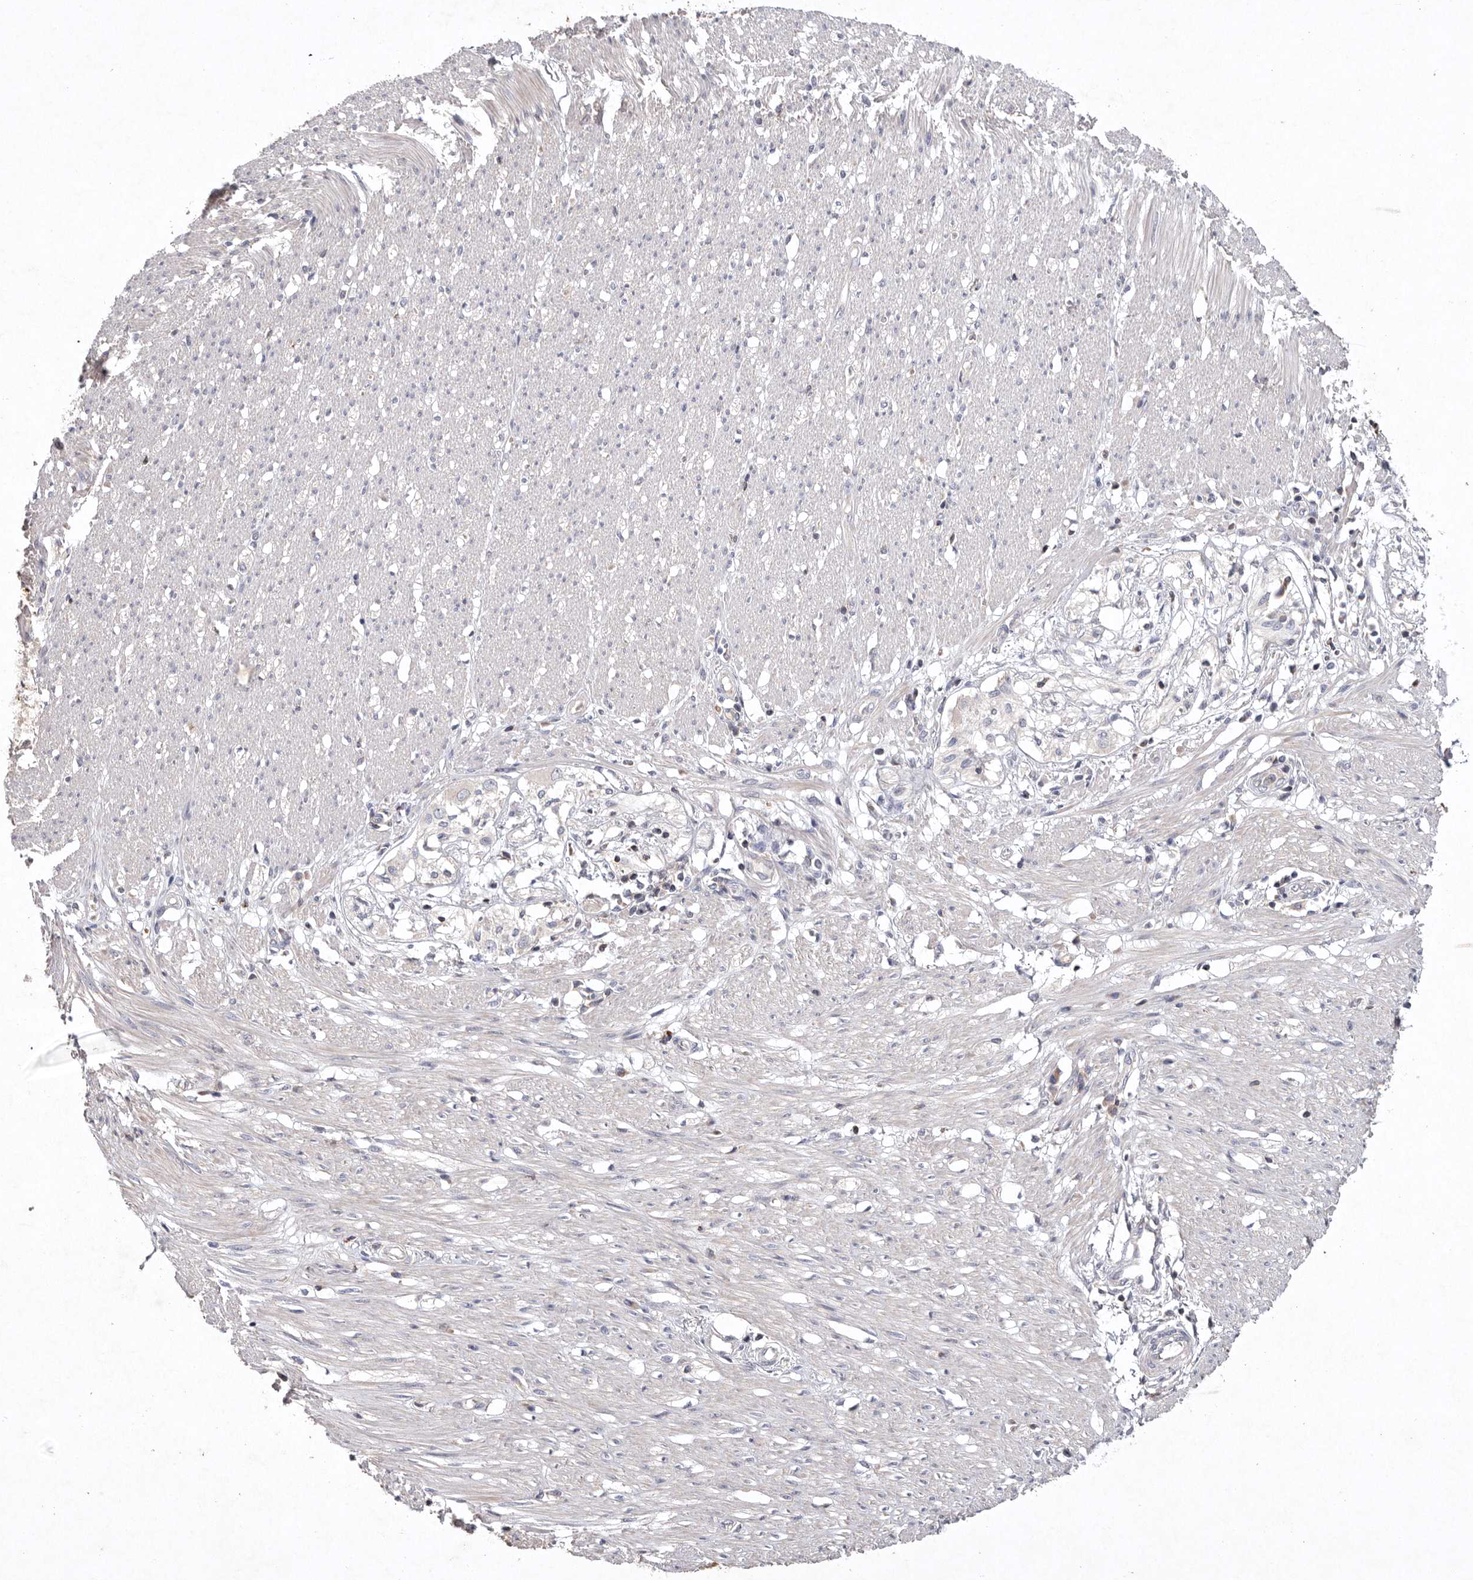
{"staining": {"intensity": "weak", "quantity": "<25%", "location": "cytoplasmic/membranous"}, "tissue": "smooth muscle", "cell_type": "Smooth muscle cells", "image_type": "normal", "snomed": [{"axis": "morphology", "description": "Normal tissue, NOS"}, {"axis": "morphology", "description": "Adenocarcinoma, NOS"}, {"axis": "topography", "description": "Colon"}, {"axis": "topography", "description": "Peripheral nerve tissue"}], "caption": "Smooth muscle stained for a protein using IHC displays no expression smooth muscle cells.", "gene": "TNFSF14", "patient": {"sex": "male", "age": 14}}